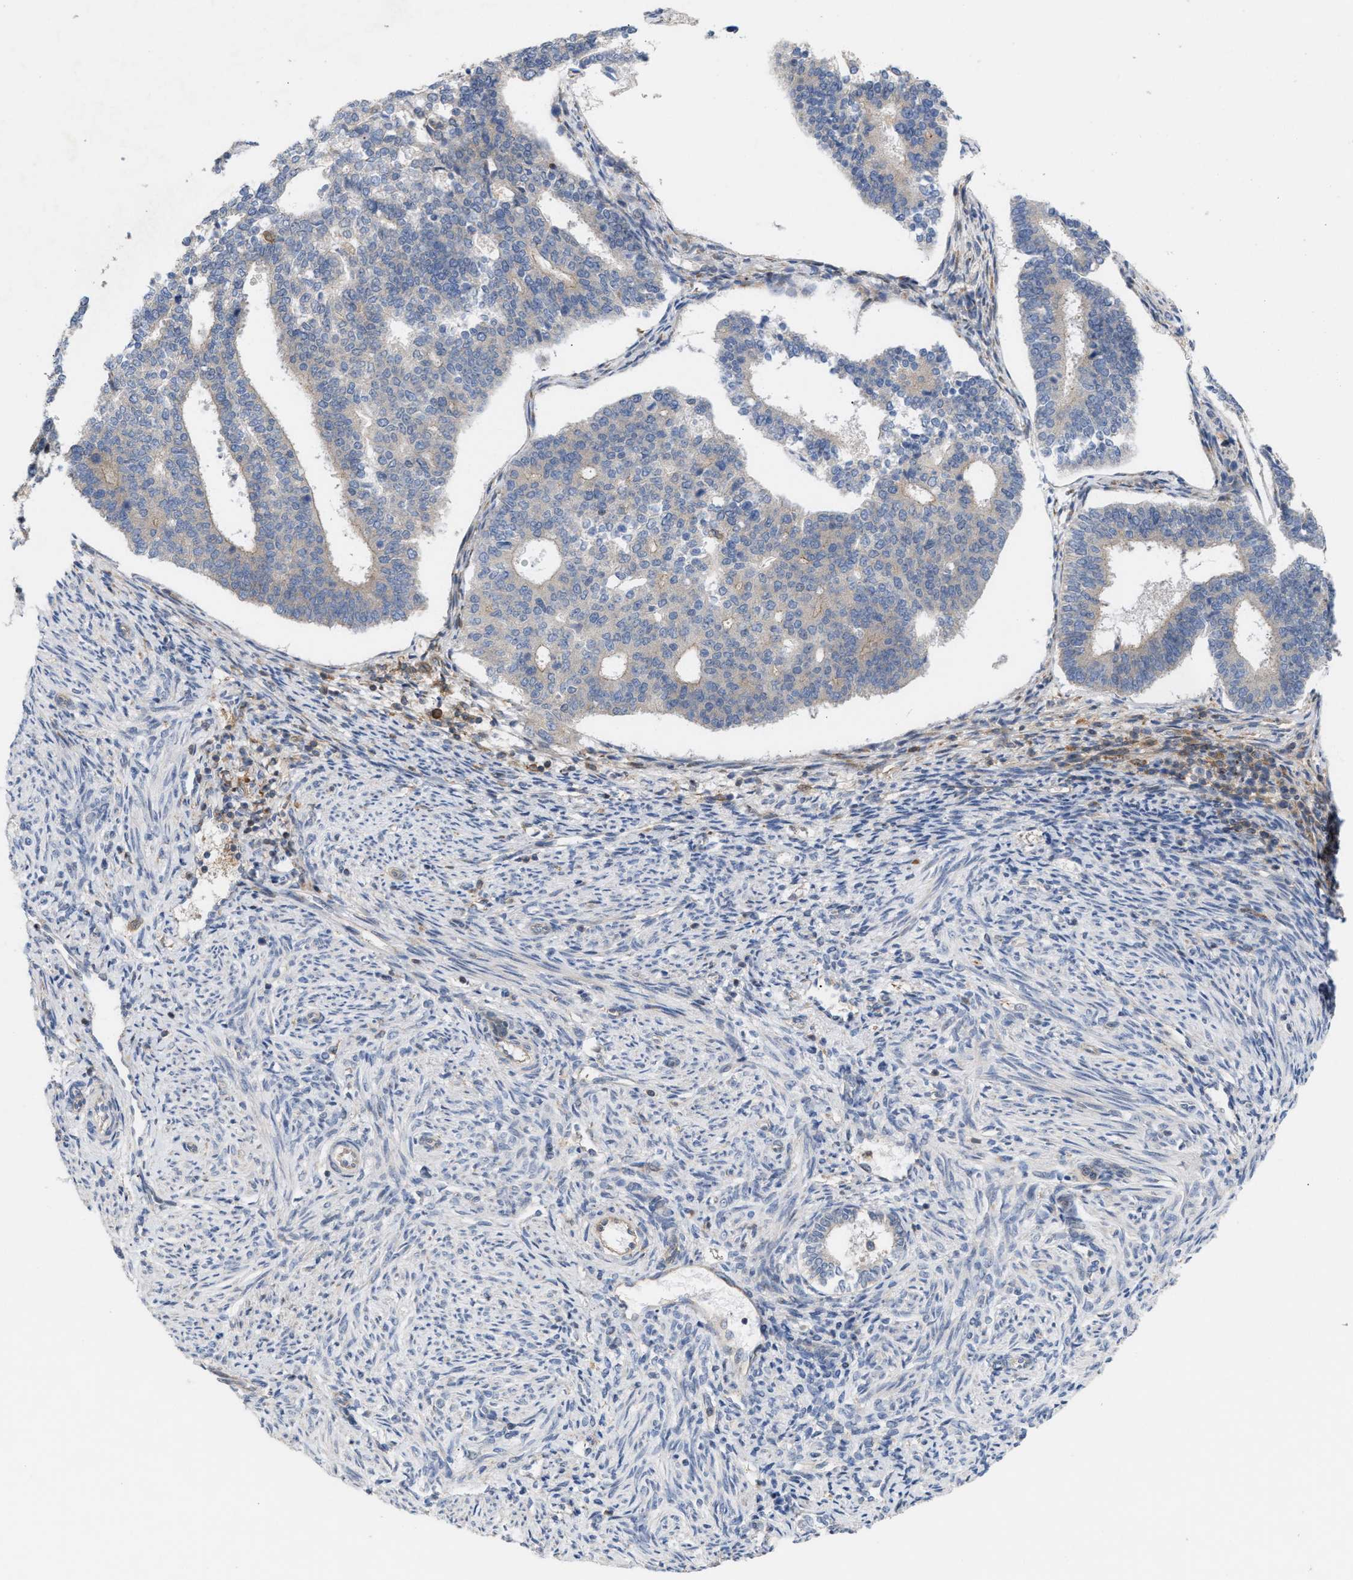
{"staining": {"intensity": "negative", "quantity": "none", "location": "none"}, "tissue": "endometrial cancer", "cell_type": "Tumor cells", "image_type": "cancer", "snomed": [{"axis": "morphology", "description": "Adenocarcinoma, NOS"}, {"axis": "topography", "description": "Endometrium"}], "caption": "Endometrial adenocarcinoma was stained to show a protein in brown. There is no significant positivity in tumor cells. The staining was performed using DAB to visualize the protein expression in brown, while the nuclei were stained in blue with hematoxylin (Magnification: 20x).", "gene": "DBNL", "patient": {"sex": "female", "age": 70}}